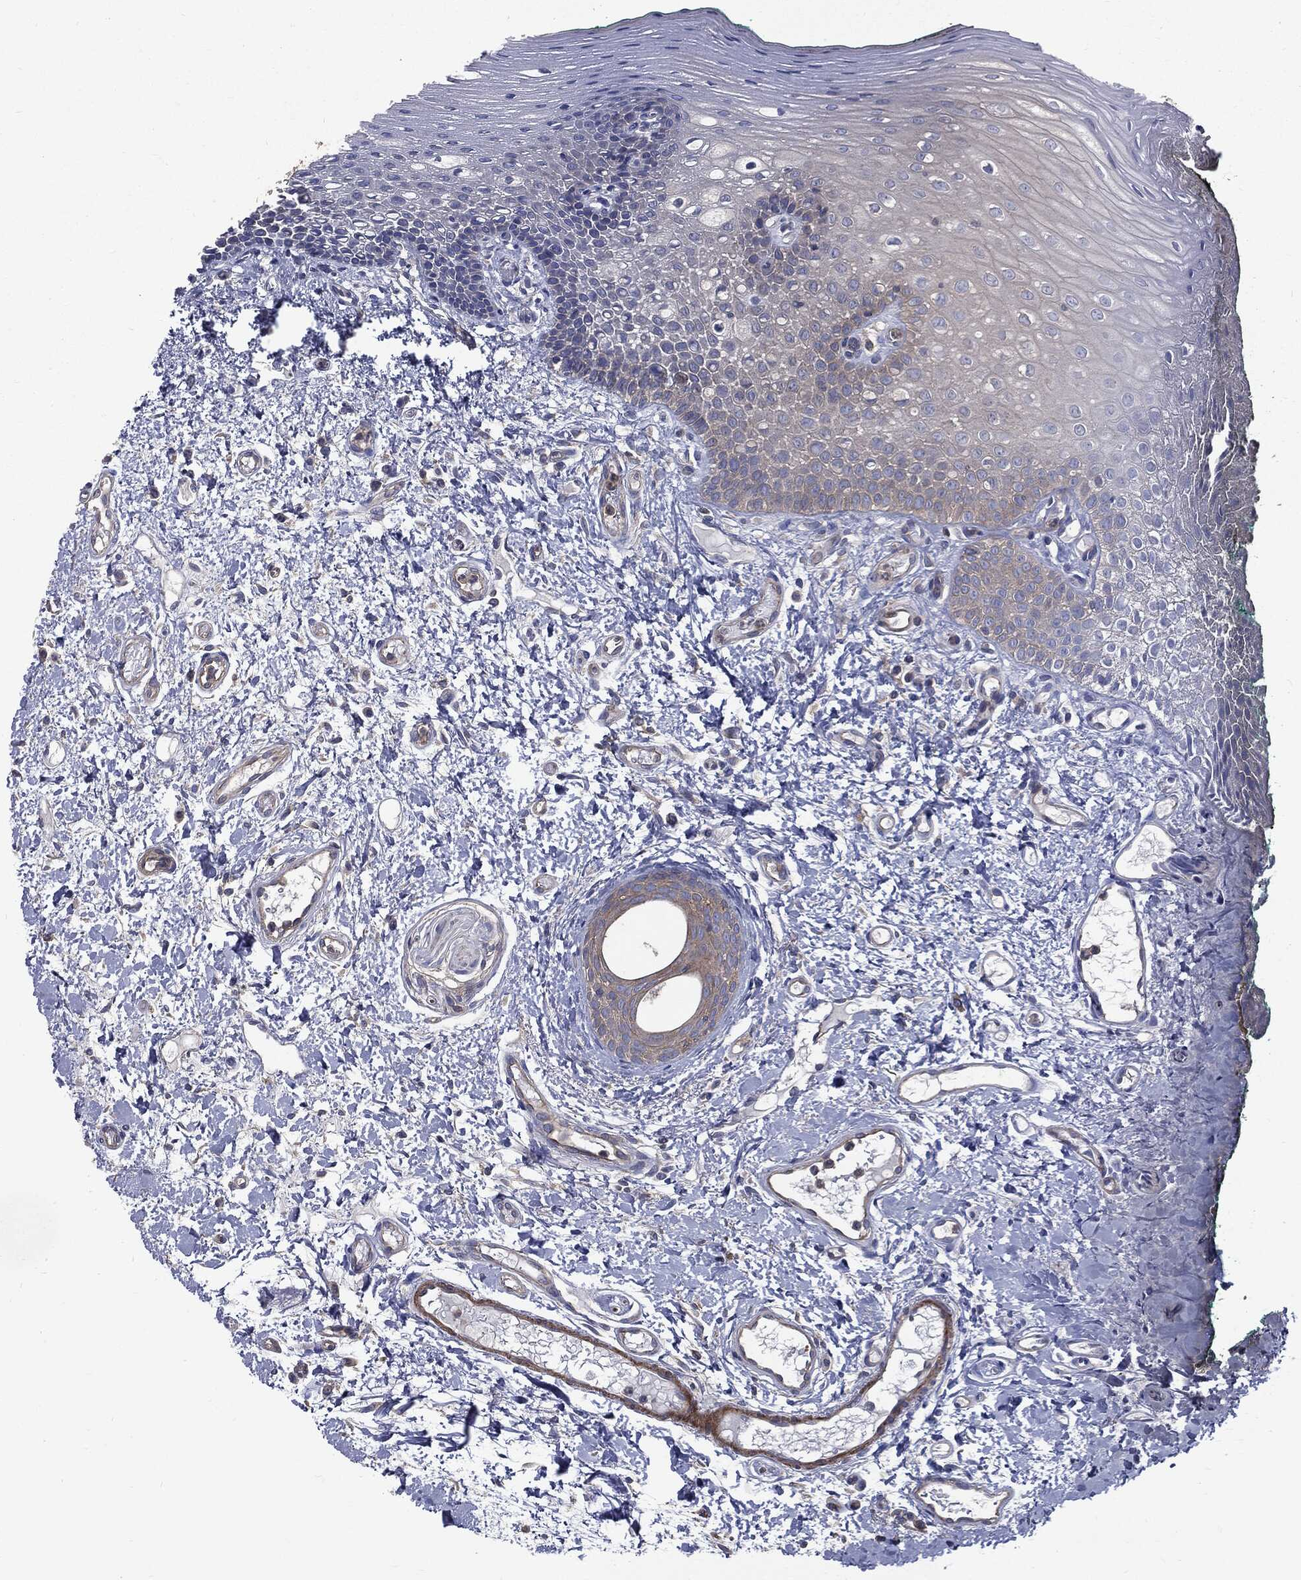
{"staining": {"intensity": "negative", "quantity": "none", "location": "none"}, "tissue": "oral mucosa", "cell_type": "Squamous epithelial cells", "image_type": "normal", "snomed": [{"axis": "morphology", "description": "Normal tissue, NOS"}, {"axis": "topography", "description": "Oral tissue"}], "caption": "Immunohistochemical staining of normal oral mucosa demonstrates no significant positivity in squamous epithelial cells.", "gene": "PDCD6IP", "patient": {"sex": "female", "age": 83}}